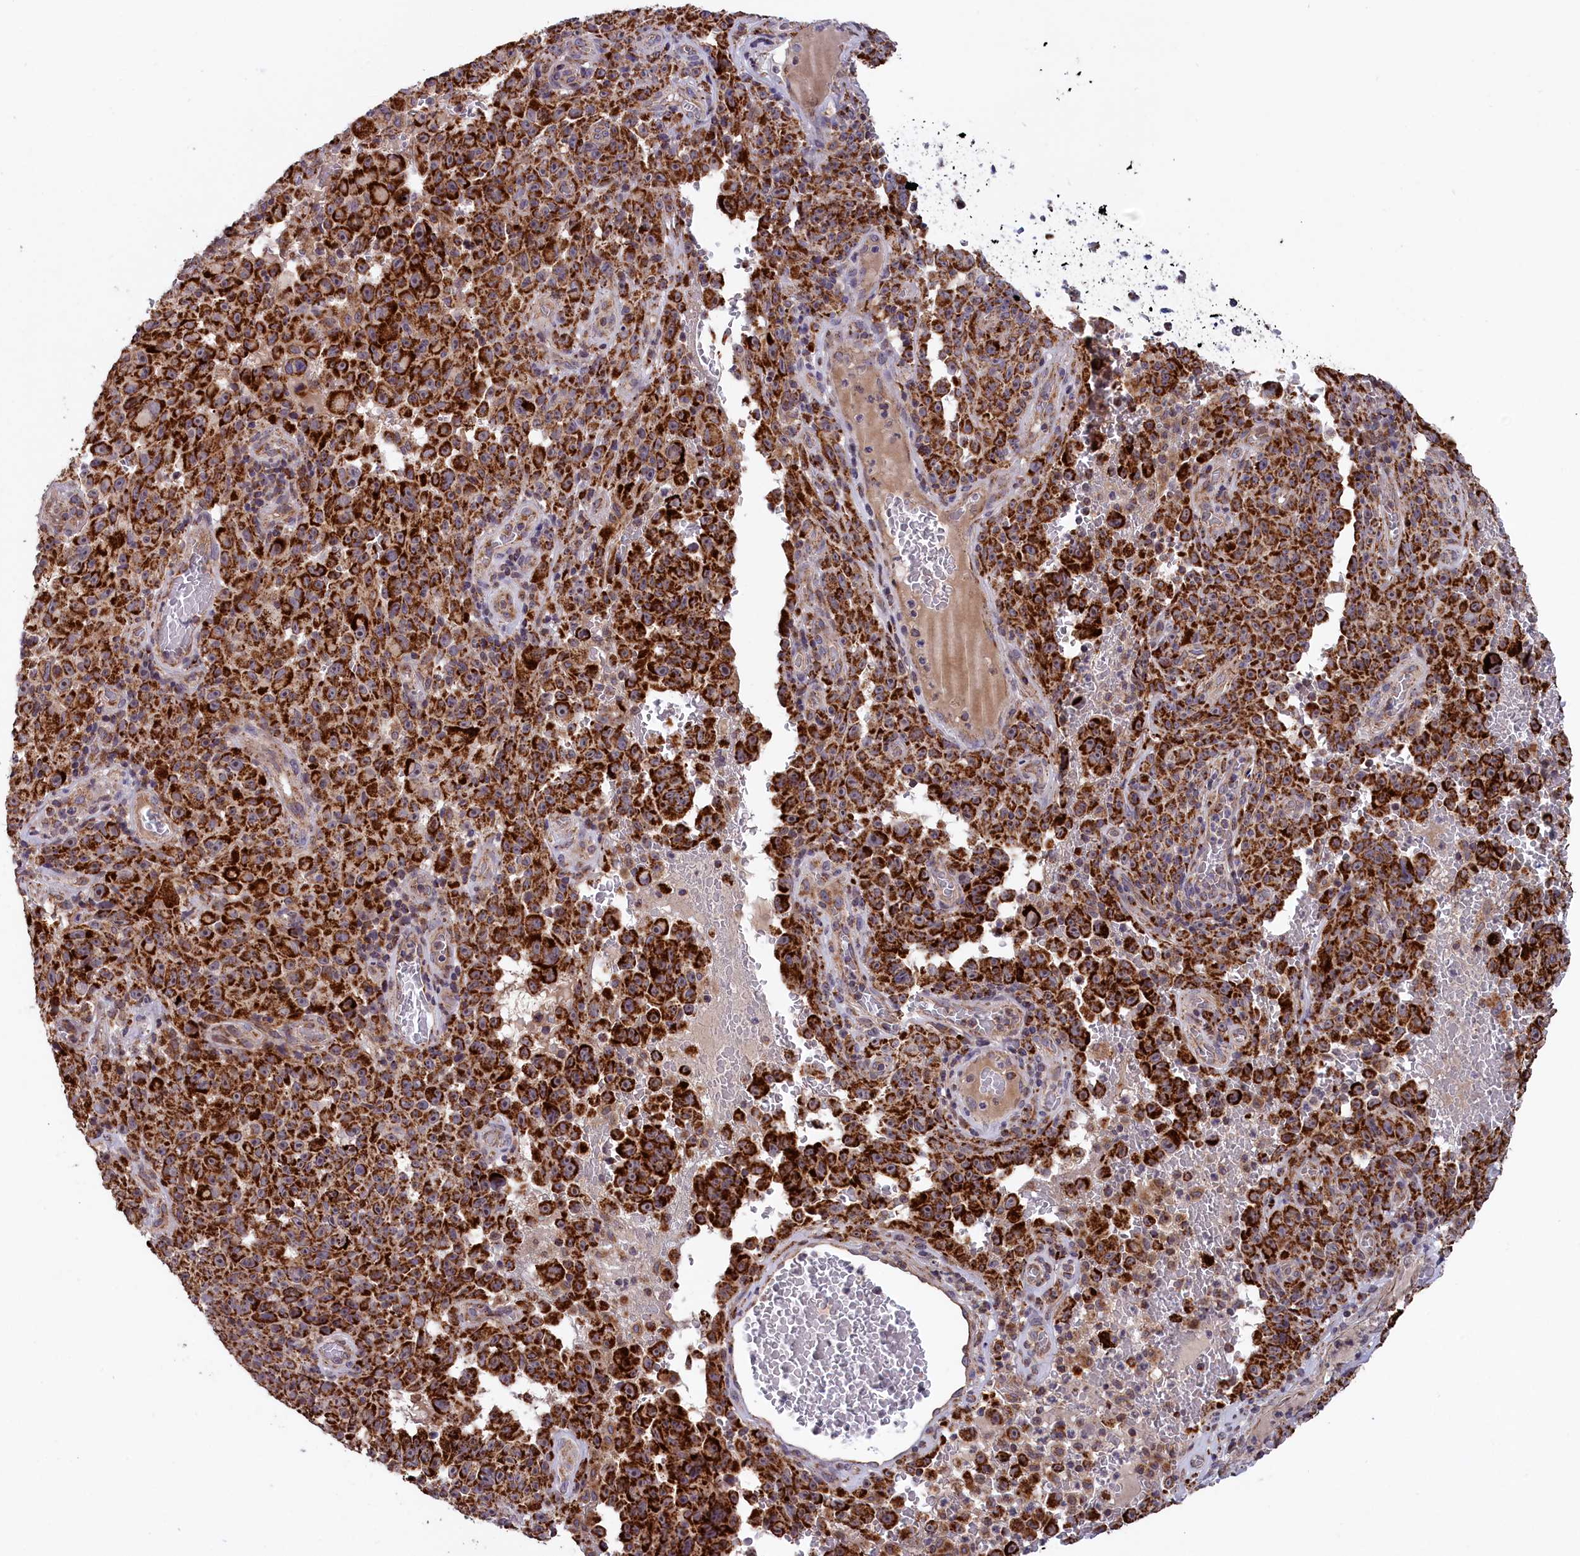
{"staining": {"intensity": "strong", "quantity": ">75%", "location": "cytoplasmic/membranous"}, "tissue": "melanoma", "cell_type": "Tumor cells", "image_type": "cancer", "snomed": [{"axis": "morphology", "description": "Malignant melanoma, NOS"}, {"axis": "topography", "description": "Skin"}], "caption": "The immunohistochemical stain labels strong cytoplasmic/membranous positivity in tumor cells of malignant melanoma tissue.", "gene": "TIMM44", "patient": {"sex": "female", "age": 82}}